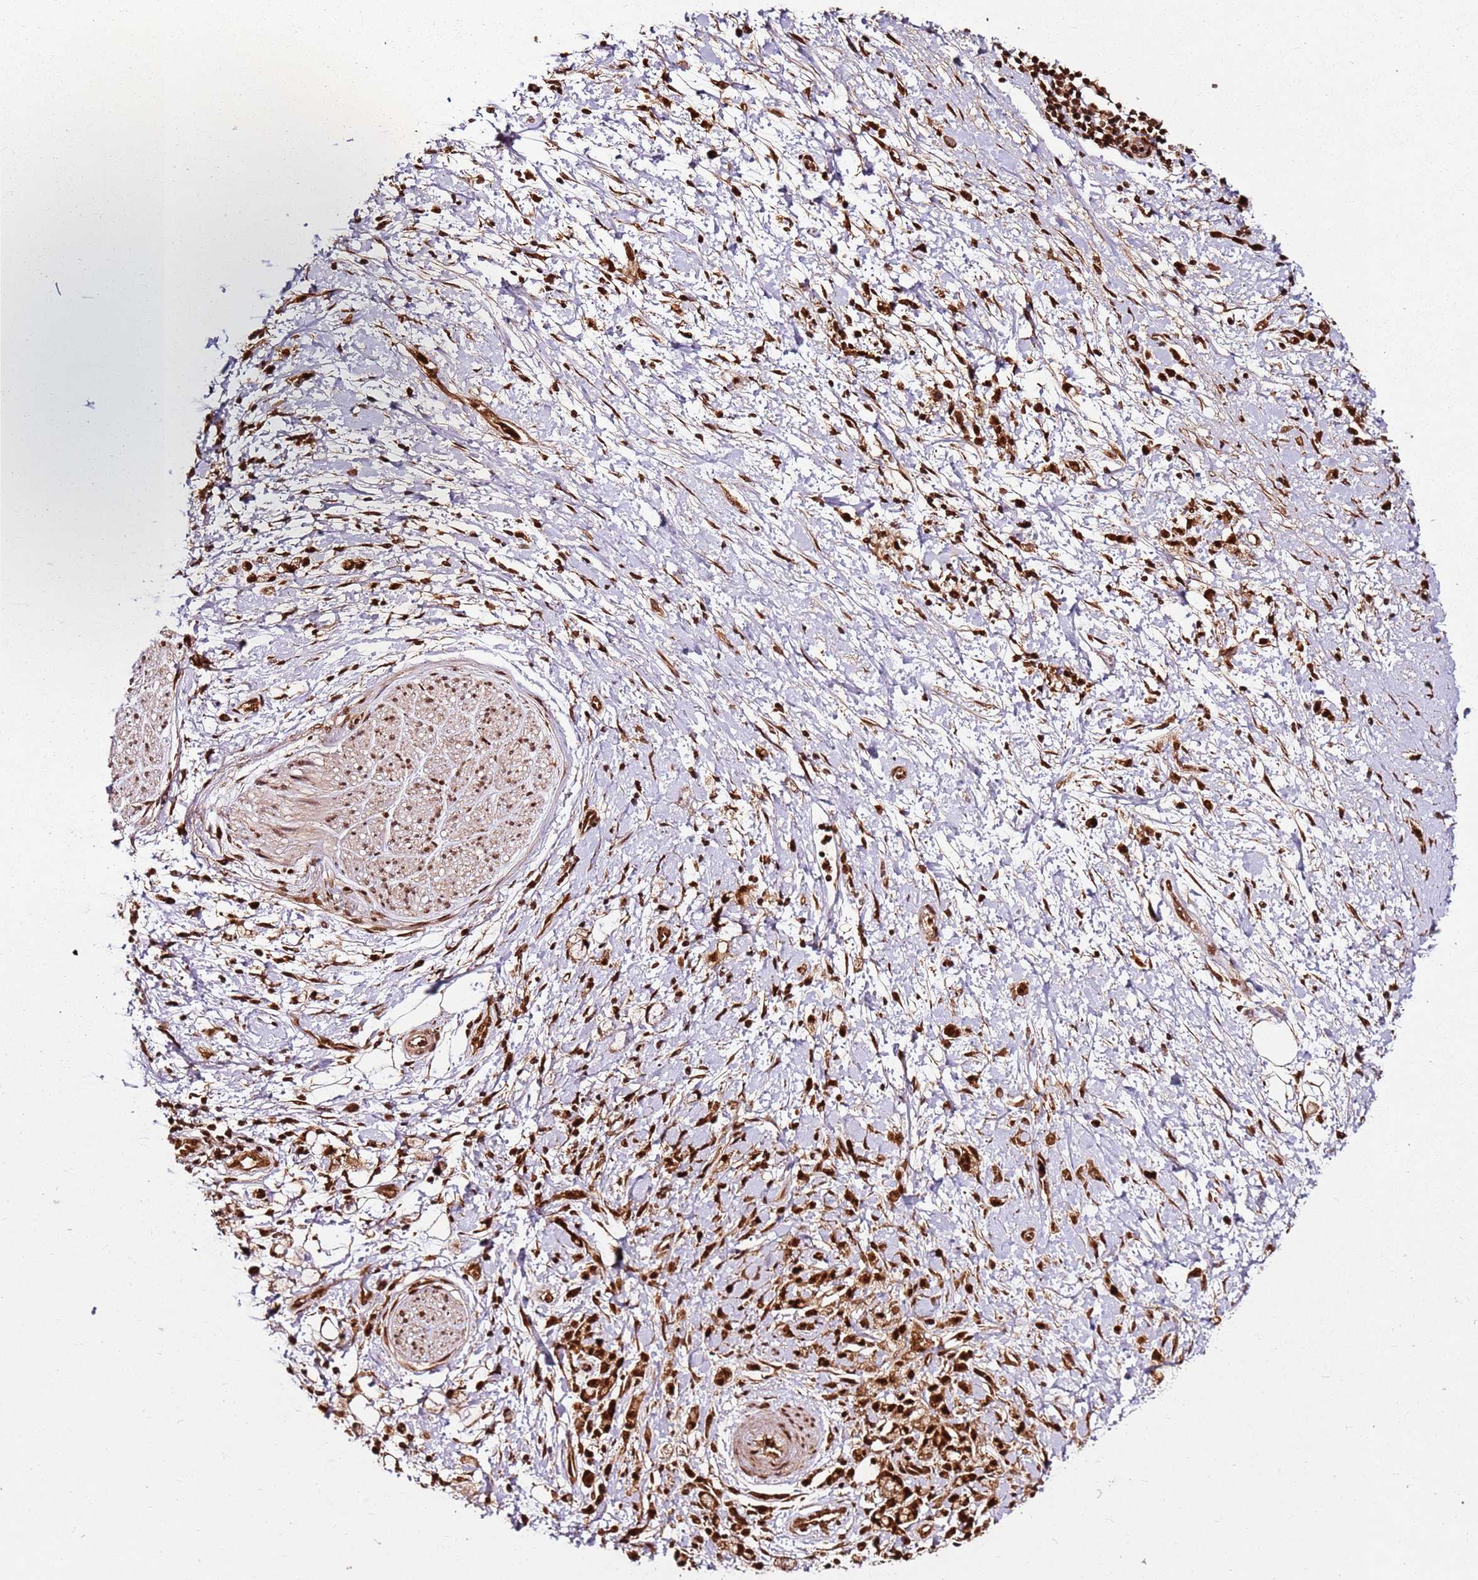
{"staining": {"intensity": "strong", "quantity": ">75%", "location": "nuclear"}, "tissue": "stomach cancer", "cell_type": "Tumor cells", "image_type": "cancer", "snomed": [{"axis": "morphology", "description": "Adenocarcinoma, NOS"}, {"axis": "topography", "description": "Stomach"}], "caption": "A micrograph showing strong nuclear expression in about >75% of tumor cells in adenocarcinoma (stomach), as visualized by brown immunohistochemical staining.", "gene": "XRN2", "patient": {"sex": "female", "age": 60}}